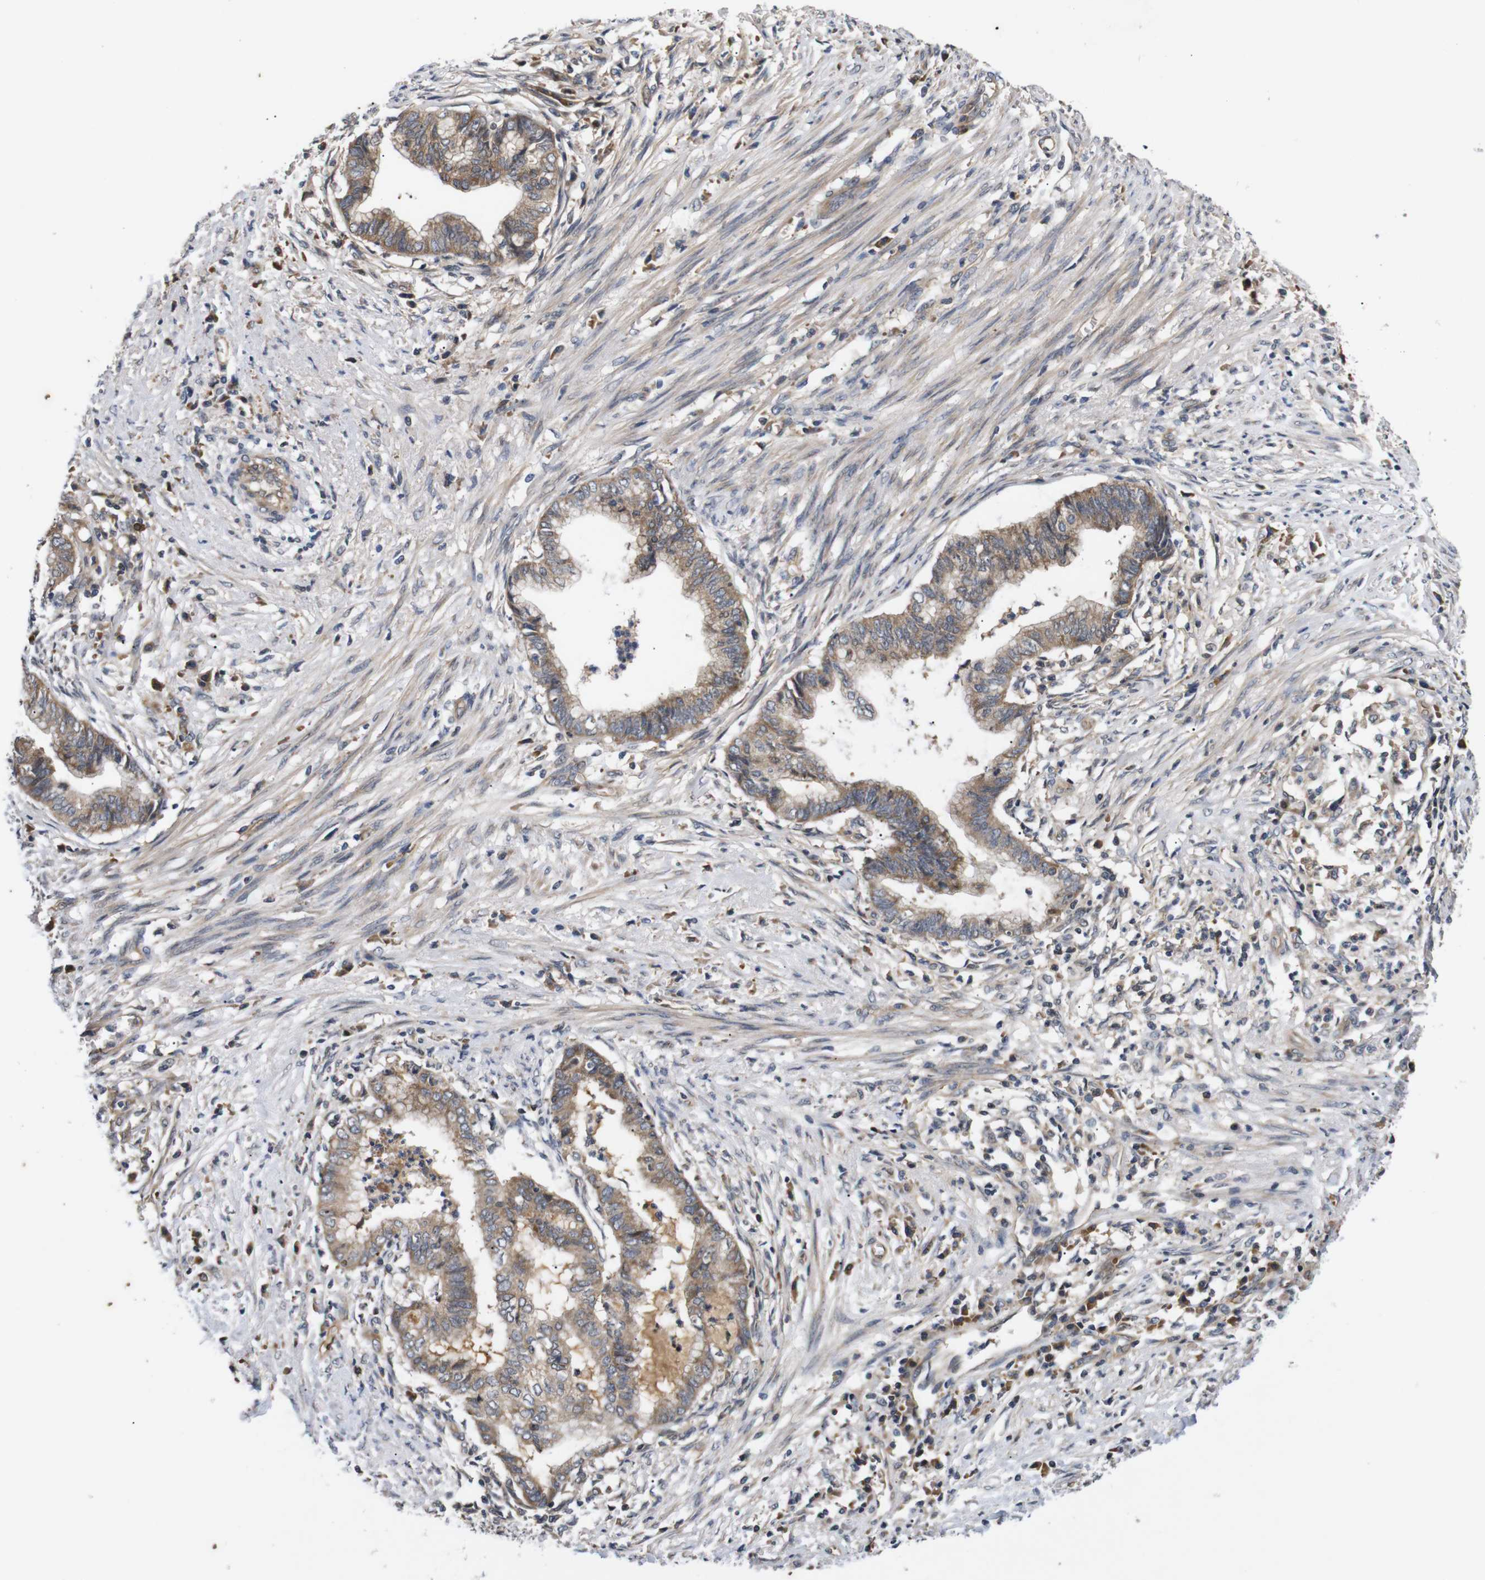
{"staining": {"intensity": "moderate", "quantity": ">75%", "location": "cytoplasmic/membranous"}, "tissue": "endometrial cancer", "cell_type": "Tumor cells", "image_type": "cancer", "snomed": [{"axis": "morphology", "description": "Necrosis, NOS"}, {"axis": "morphology", "description": "Adenocarcinoma, NOS"}, {"axis": "topography", "description": "Endometrium"}], "caption": "This is a photomicrograph of immunohistochemistry staining of adenocarcinoma (endometrial), which shows moderate staining in the cytoplasmic/membranous of tumor cells.", "gene": "RIPK1", "patient": {"sex": "female", "age": 79}}